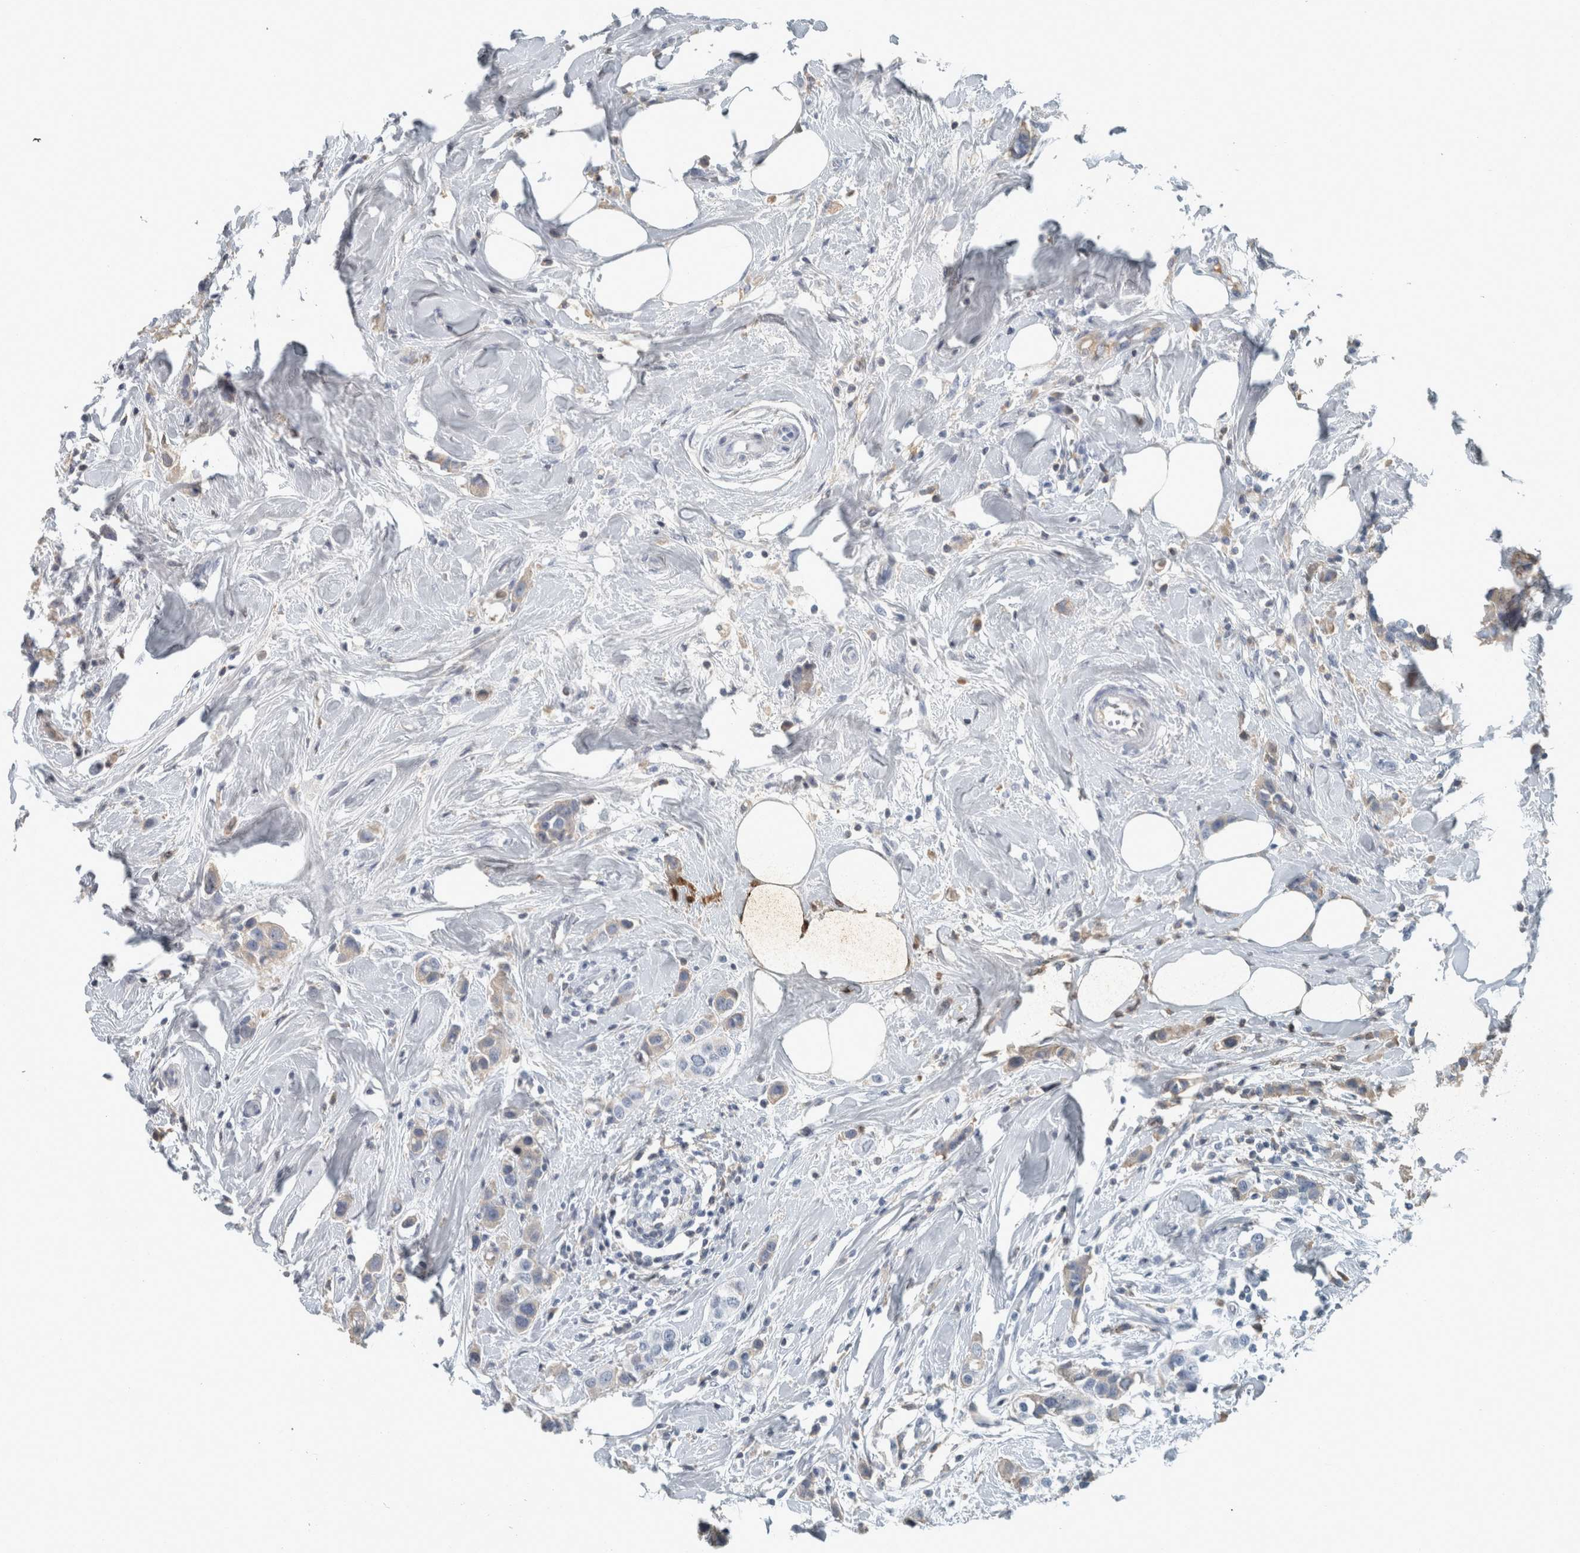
{"staining": {"intensity": "weak", "quantity": "25%-75%", "location": "cytoplasmic/membranous"}, "tissue": "breast cancer", "cell_type": "Tumor cells", "image_type": "cancer", "snomed": [{"axis": "morphology", "description": "Normal tissue, NOS"}, {"axis": "morphology", "description": "Duct carcinoma"}, {"axis": "topography", "description": "Breast"}], "caption": "Tumor cells show low levels of weak cytoplasmic/membranous expression in about 25%-75% of cells in breast cancer (infiltrating ductal carcinoma).", "gene": "CHL1", "patient": {"sex": "female", "age": 50}}